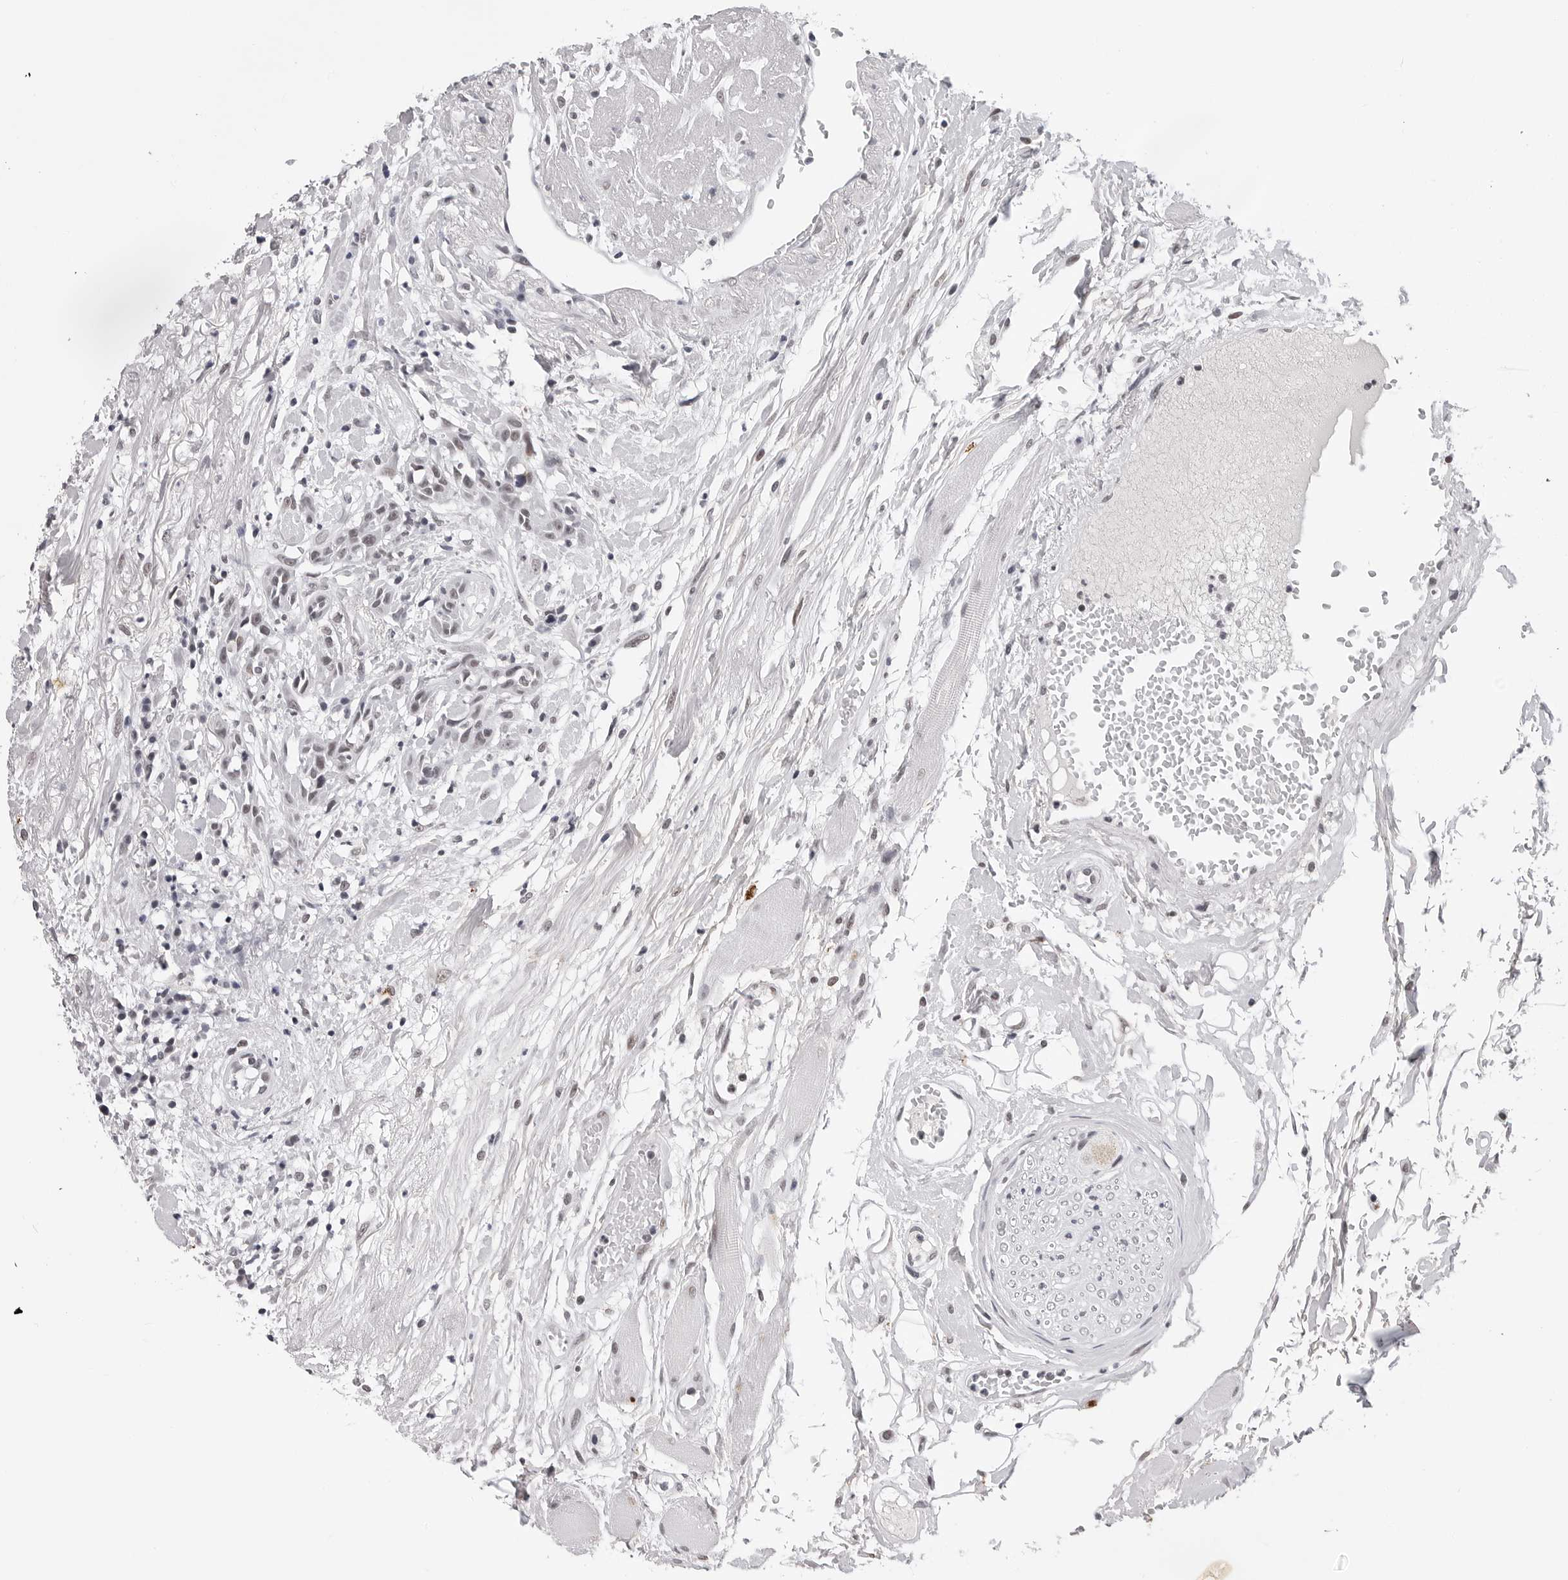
{"staining": {"intensity": "weak", "quantity": ">75%", "location": "nuclear"}, "tissue": "head and neck cancer", "cell_type": "Tumor cells", "image_type": "cancer", "snomed": [{"axis": "morphology", "description": "Normal tissue, NOS"}, {"axis": "morphology", "description": "Squamous cell carcinoma, NOS"}, {"axis": "topography", "description": "Cartilage tissue"}, {"axis": "topography", "description": "Head-Neck"}], "caption": "A micrograph of human head and neck cancer stained for a protein demonstrates weak nuclear brown staining in tumor cells. (Brightfield microscopy of DAB IHC at high magnification).", "gene": "SF3B4", "patient": {"sex": "male", "age": 62}}